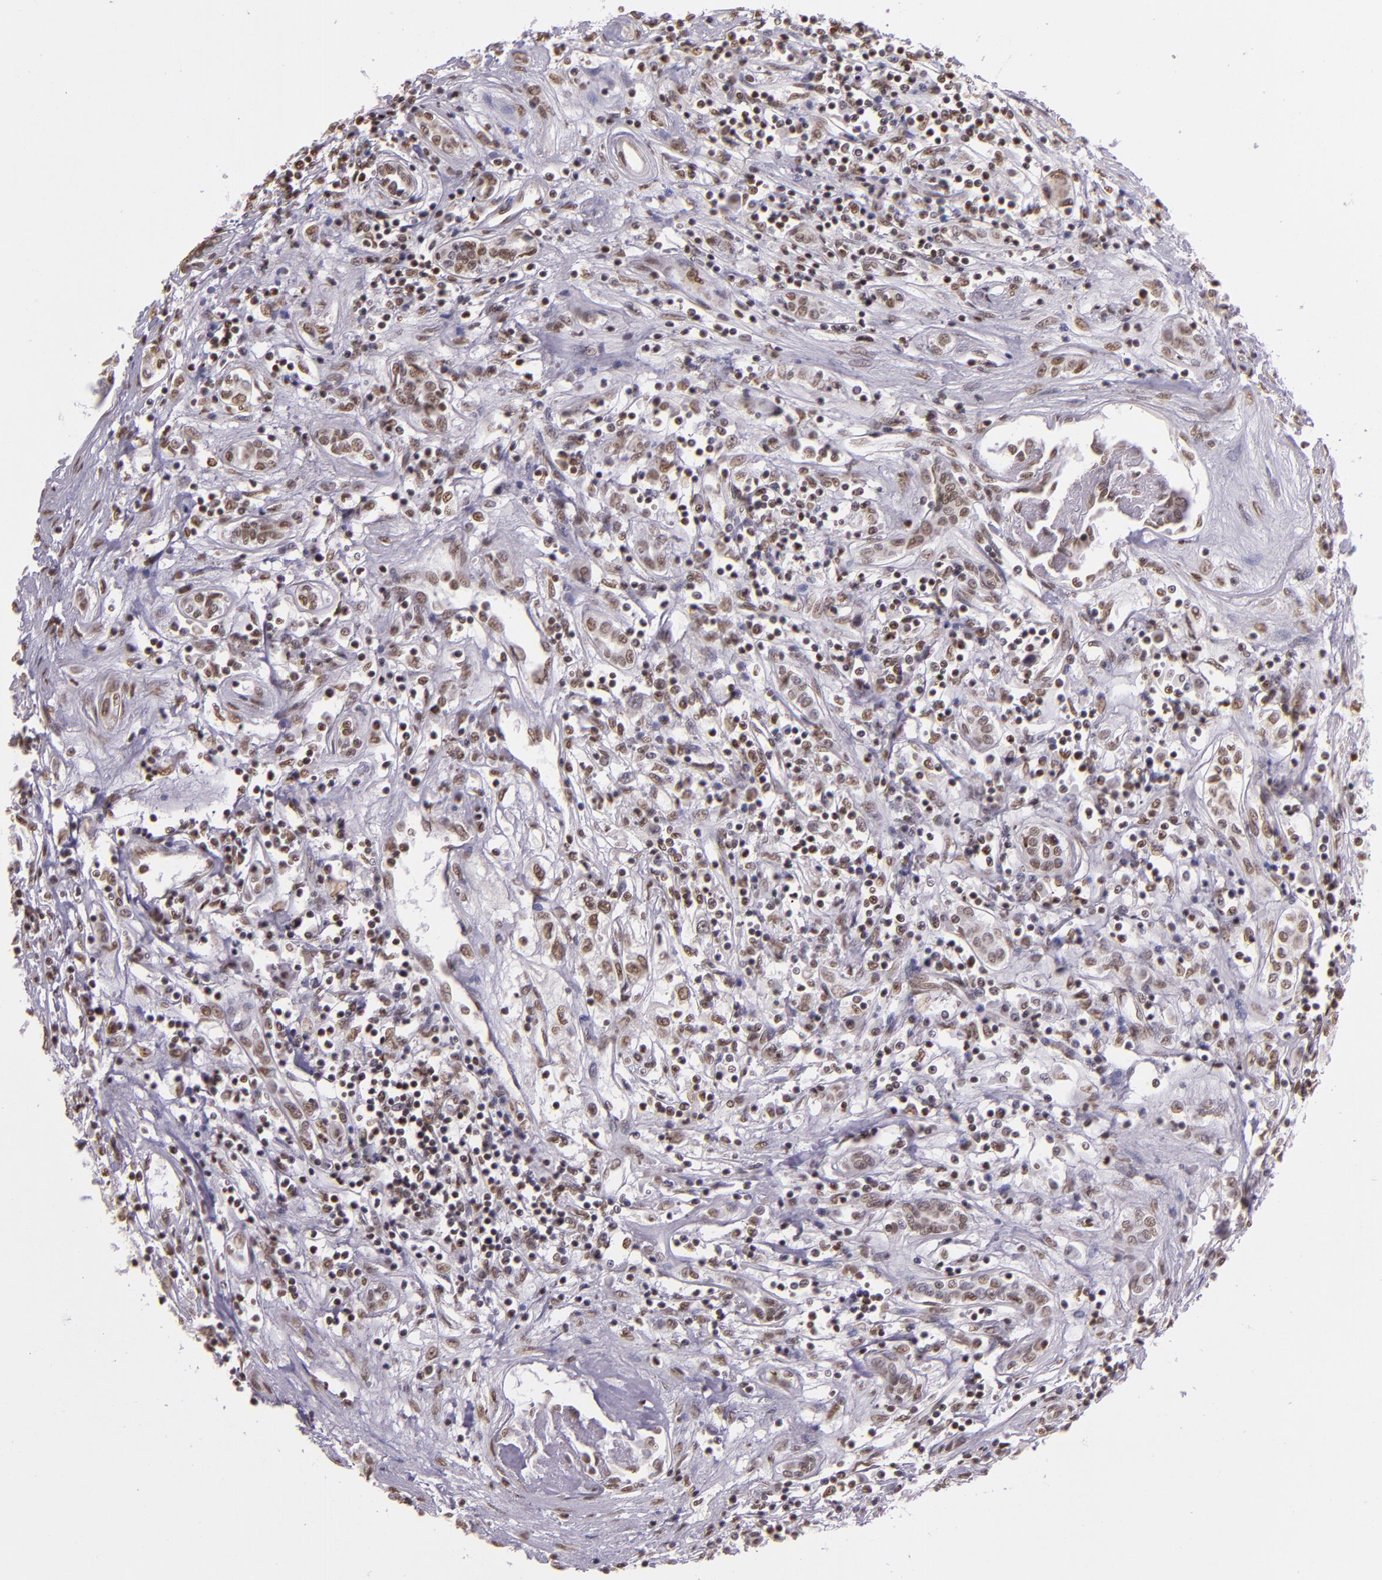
{"staining": {"intensity": "weak", "quantity": ">75%", "location": "nuclear"}, "tissue": "renal cancer", "cell_type": "Tumor cells", "image_type": "cancer", "snomed": [{"axis": "morphology", "description": "Adenocarcinoma, NOS"}, {"axis": "topography", "description": "Kidney"}], "caption": "Immunohistochemistry staining of adenocarcinoma (renal), which displays low levels of weak nuclear expression in approximately >75% of tumor cells indicating weak nuclear protein positivity. The staining was performed using DAB (brown) for protein detection and nuclei were counterstained in hematoxylin (blue).", "gene": "USF1", "patient": {"sex": "male", "age": 57}}